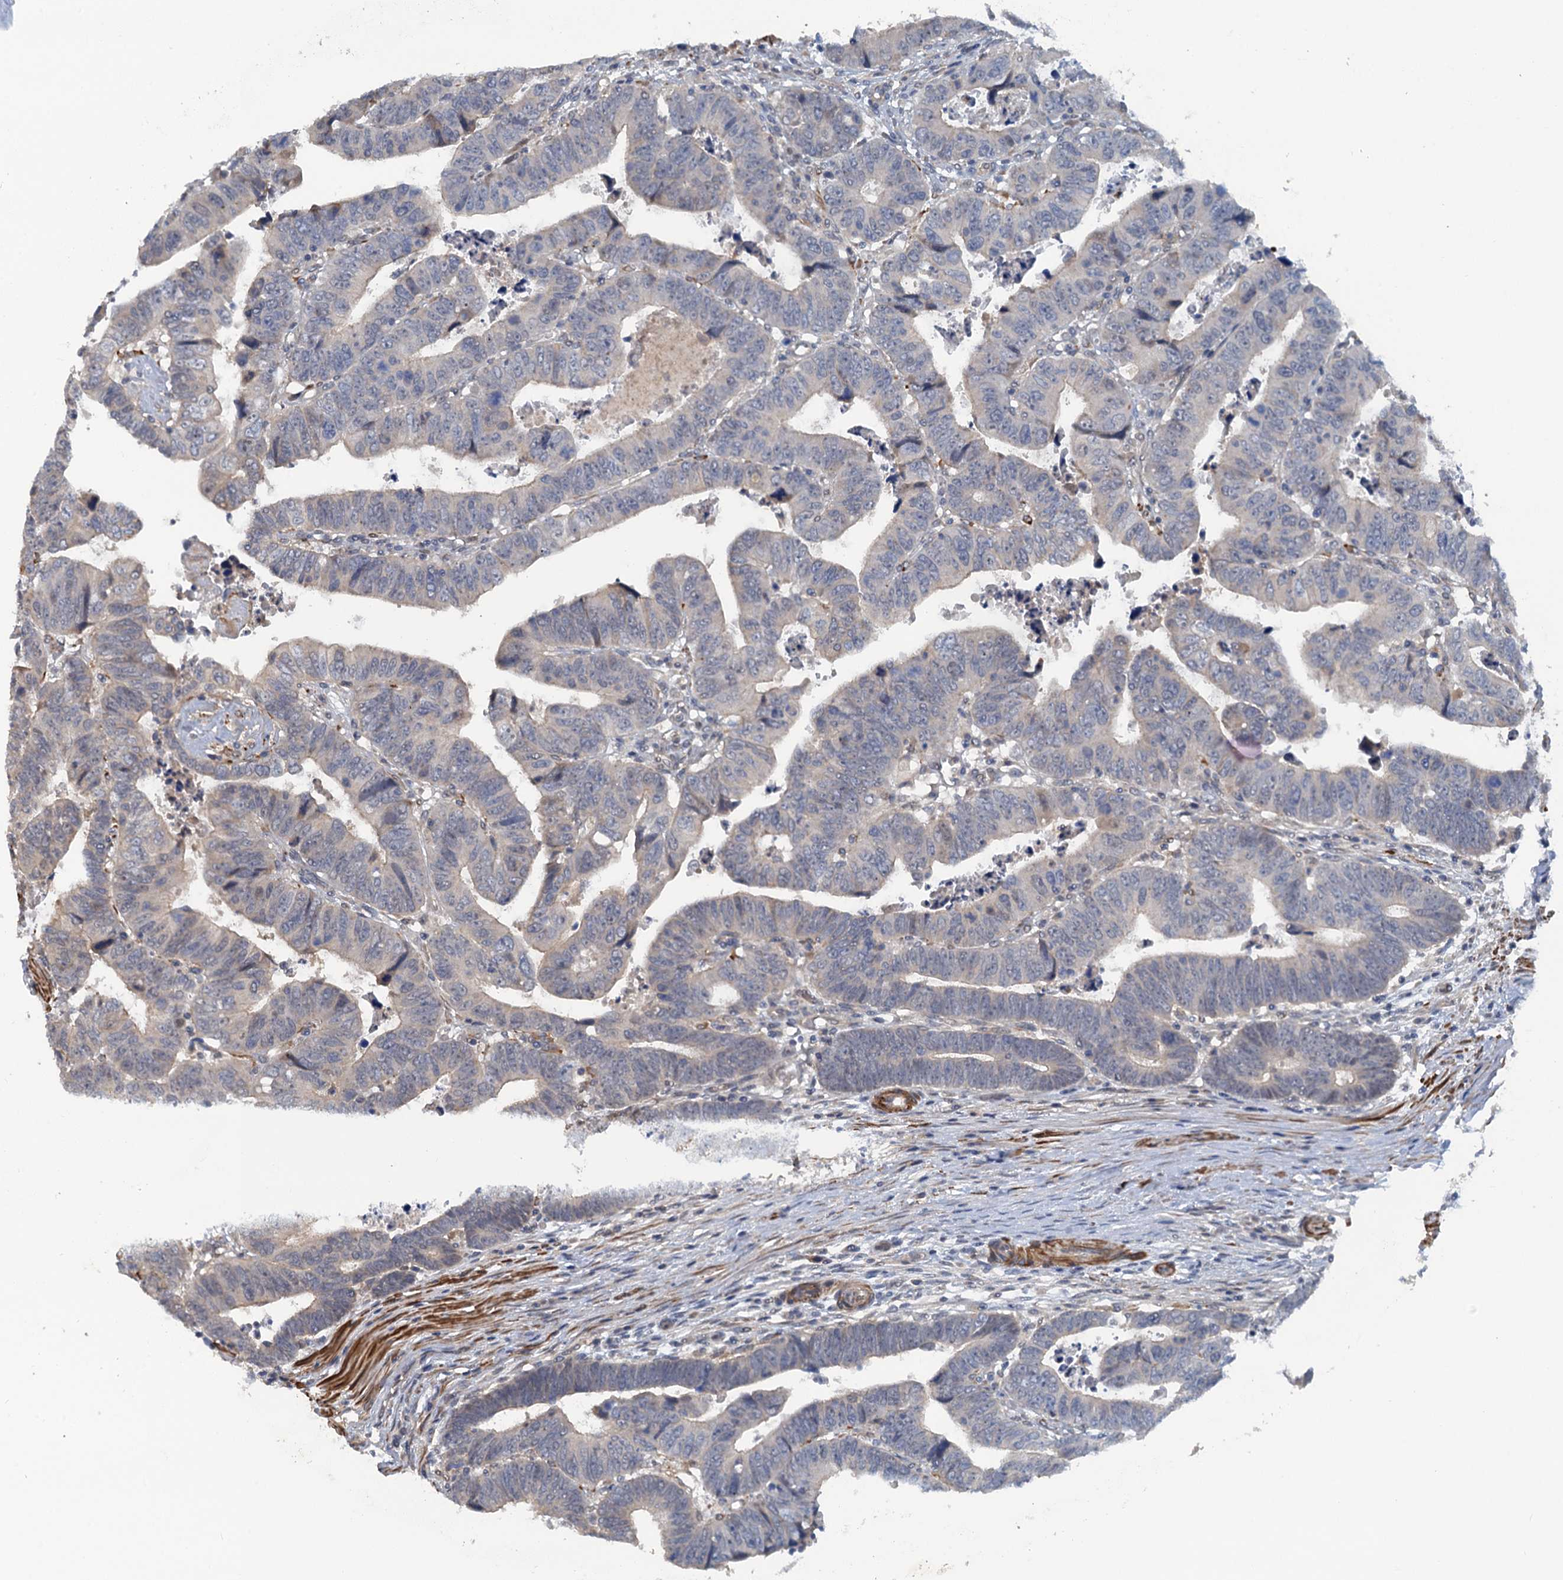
{"staining": {"intensity": "negative", "quantity": "none", "location": "none"}, "tissue": "colorectal cancer", "cell_type": "Tumor cells", "image_type": "cancer", "snomed": [{"axis": "morphology", "description": "Normal tissue, NOS"}, {"axis": "morphology", "description": "Adenocarcinoma, NOS"}, {"axis": "topography", "description": "Rectum"}], "caption": "The IHC image has no significant positivity in tumor cells of colorectal cancer tissue.", "gene": "MYO16", "patient": {"sex": "female", "age": 65}}